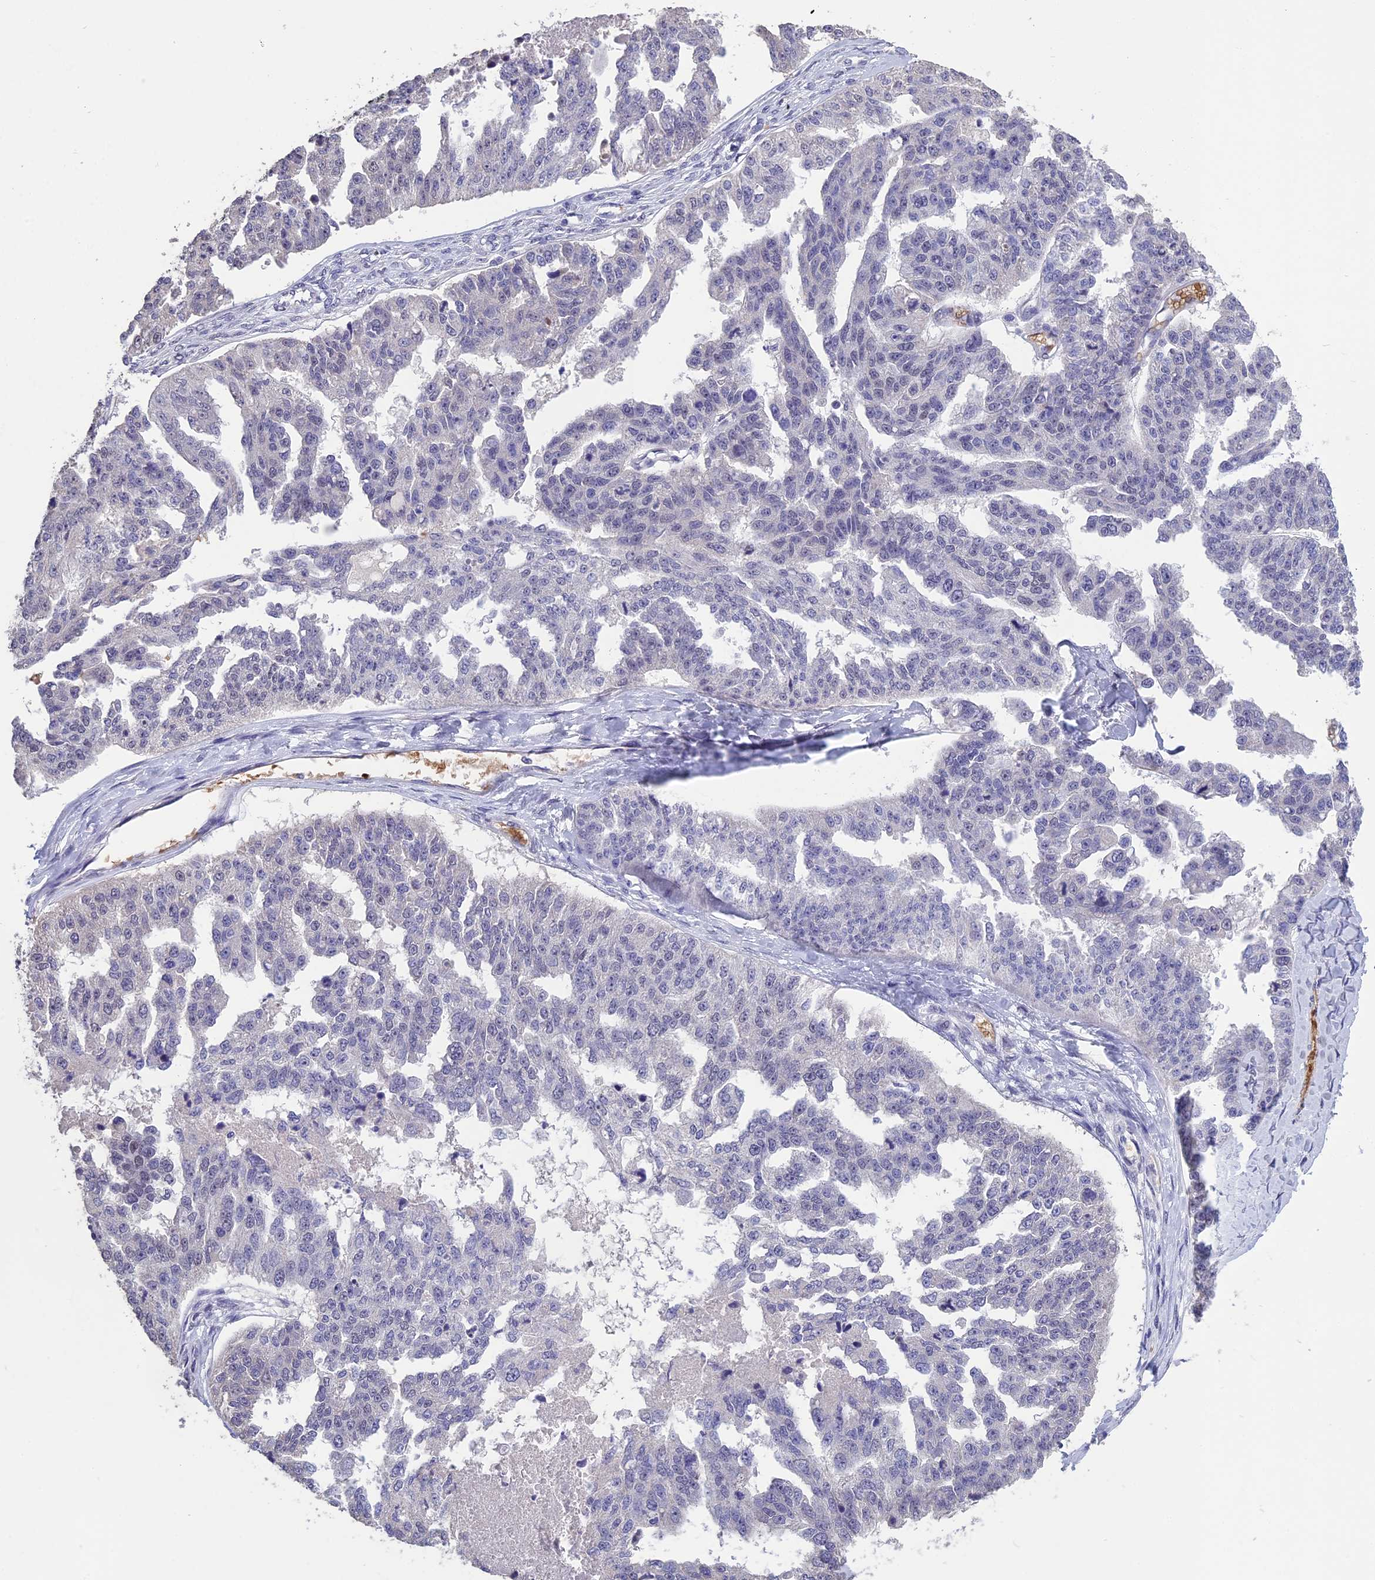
{"staining": {"intensity": "negative", "quantity": "none", "location": "none"}, "tissue": "ovarian cancer", "cell_type": "Tumor cells", "image_type": "cancer", "snomed": [{"axis": "morphology", "description": "Cystadenocarcinoma, serous, NOS"}, {"axis": "topography", "description": "Ovary"}], "caption": "This is a micrograph of immunohistochemistry staining of ovarian serous cystadenocarcinoma, which shows no positivity in tumor cells.", "gene": "KNOP1", "patient": {"sex": "female", "age": 58}}